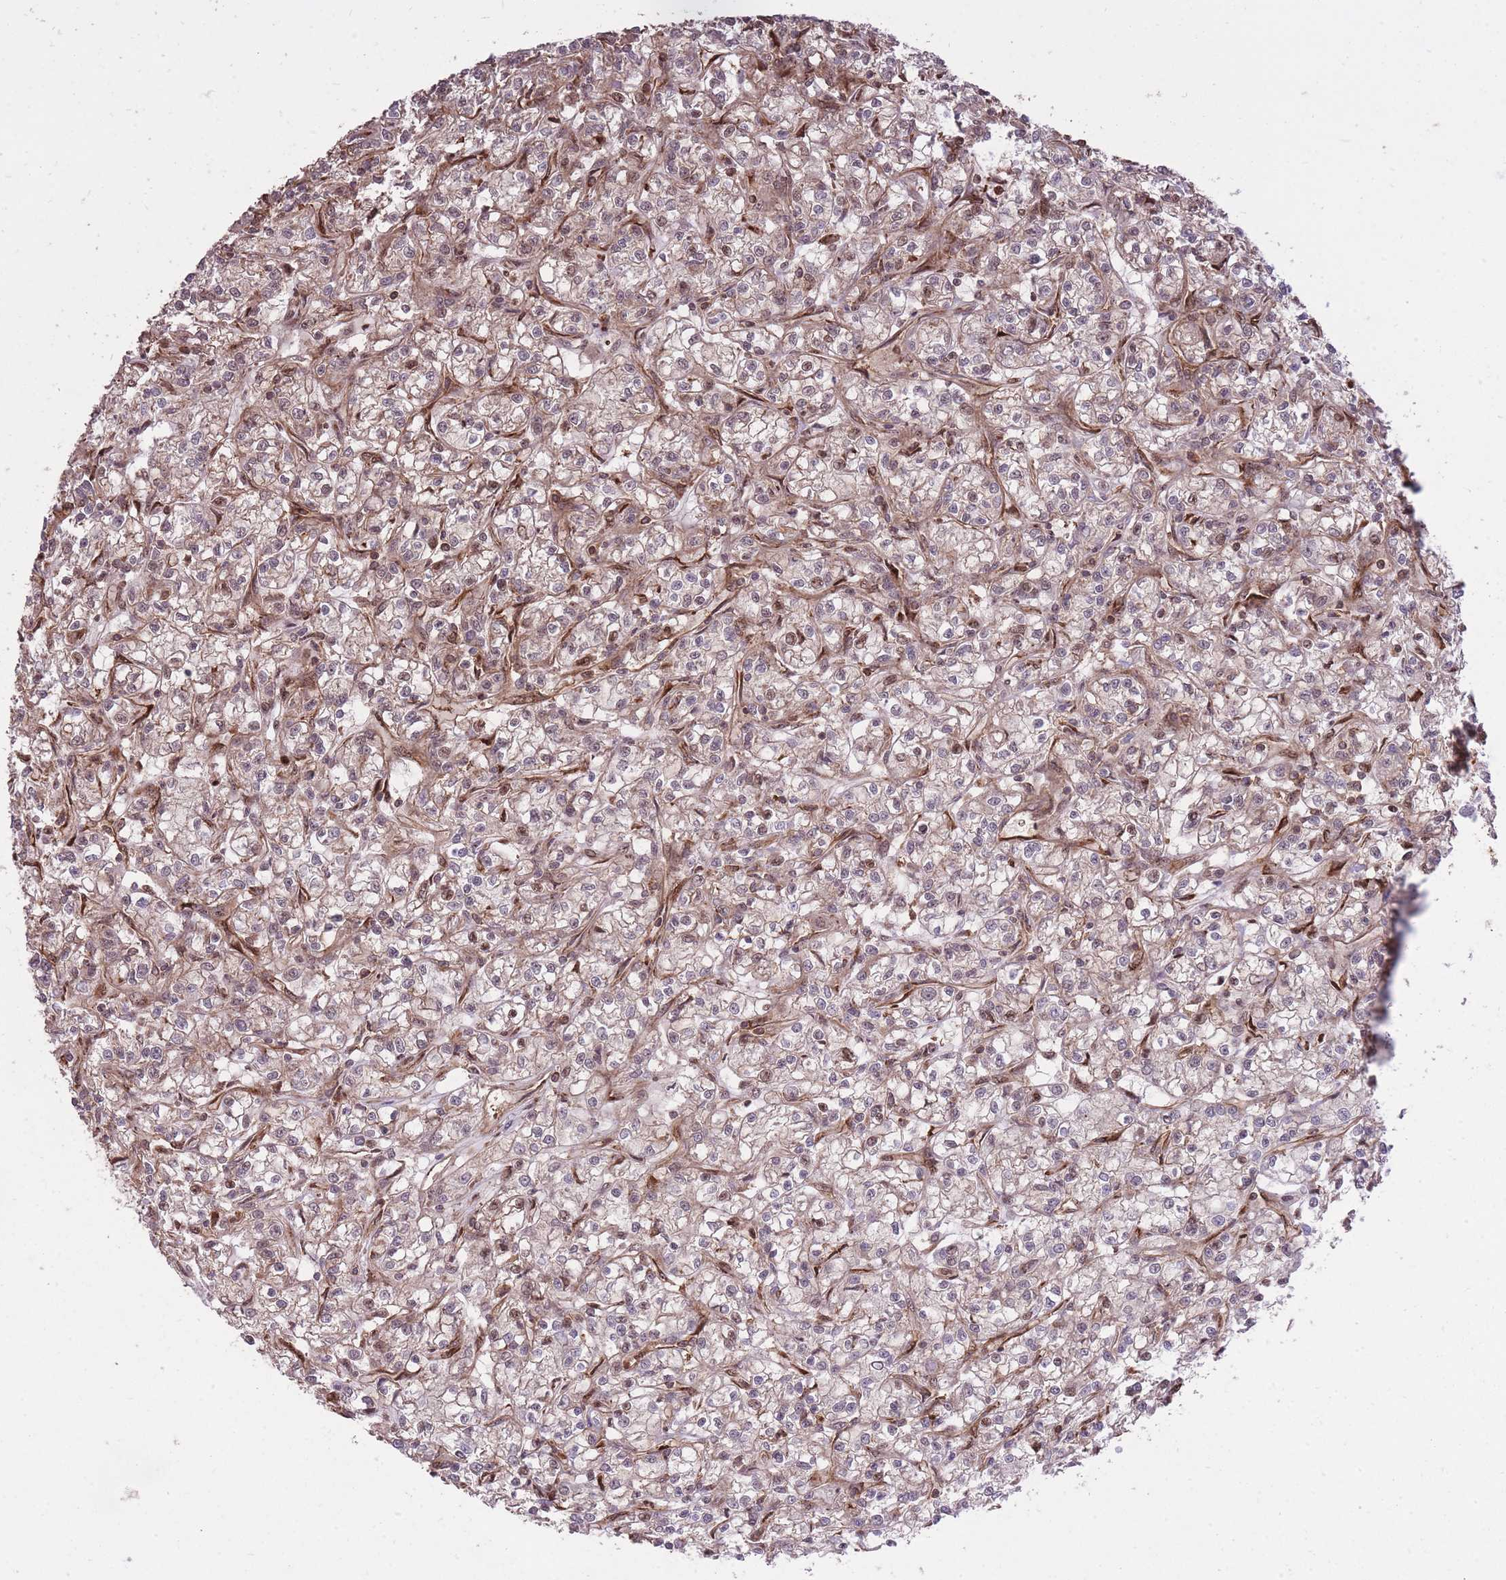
{"staining": {"intensity": "weak", "quantity": "25%-75%", "location": "cytoplasmic/membranous"}, "tissue": "renal cancer", "cell_type": "Tumor cells", "image_type": "cancer", "snomed": [{"axis": "morphology", "description": "Adenocarcinoma, NOS"}, {"axis": "topography", "description": "Kidney"}], "caption": "Immunohistochemistry (IHC) (DAB) staining of human renal cancer (adenocarcinoma) displays weak cytoplasmic/membranous protein staining in about 25%-75% of tumor cells.", "gene": "PLD1", "patient": {"sex": "female", "age": 59}}